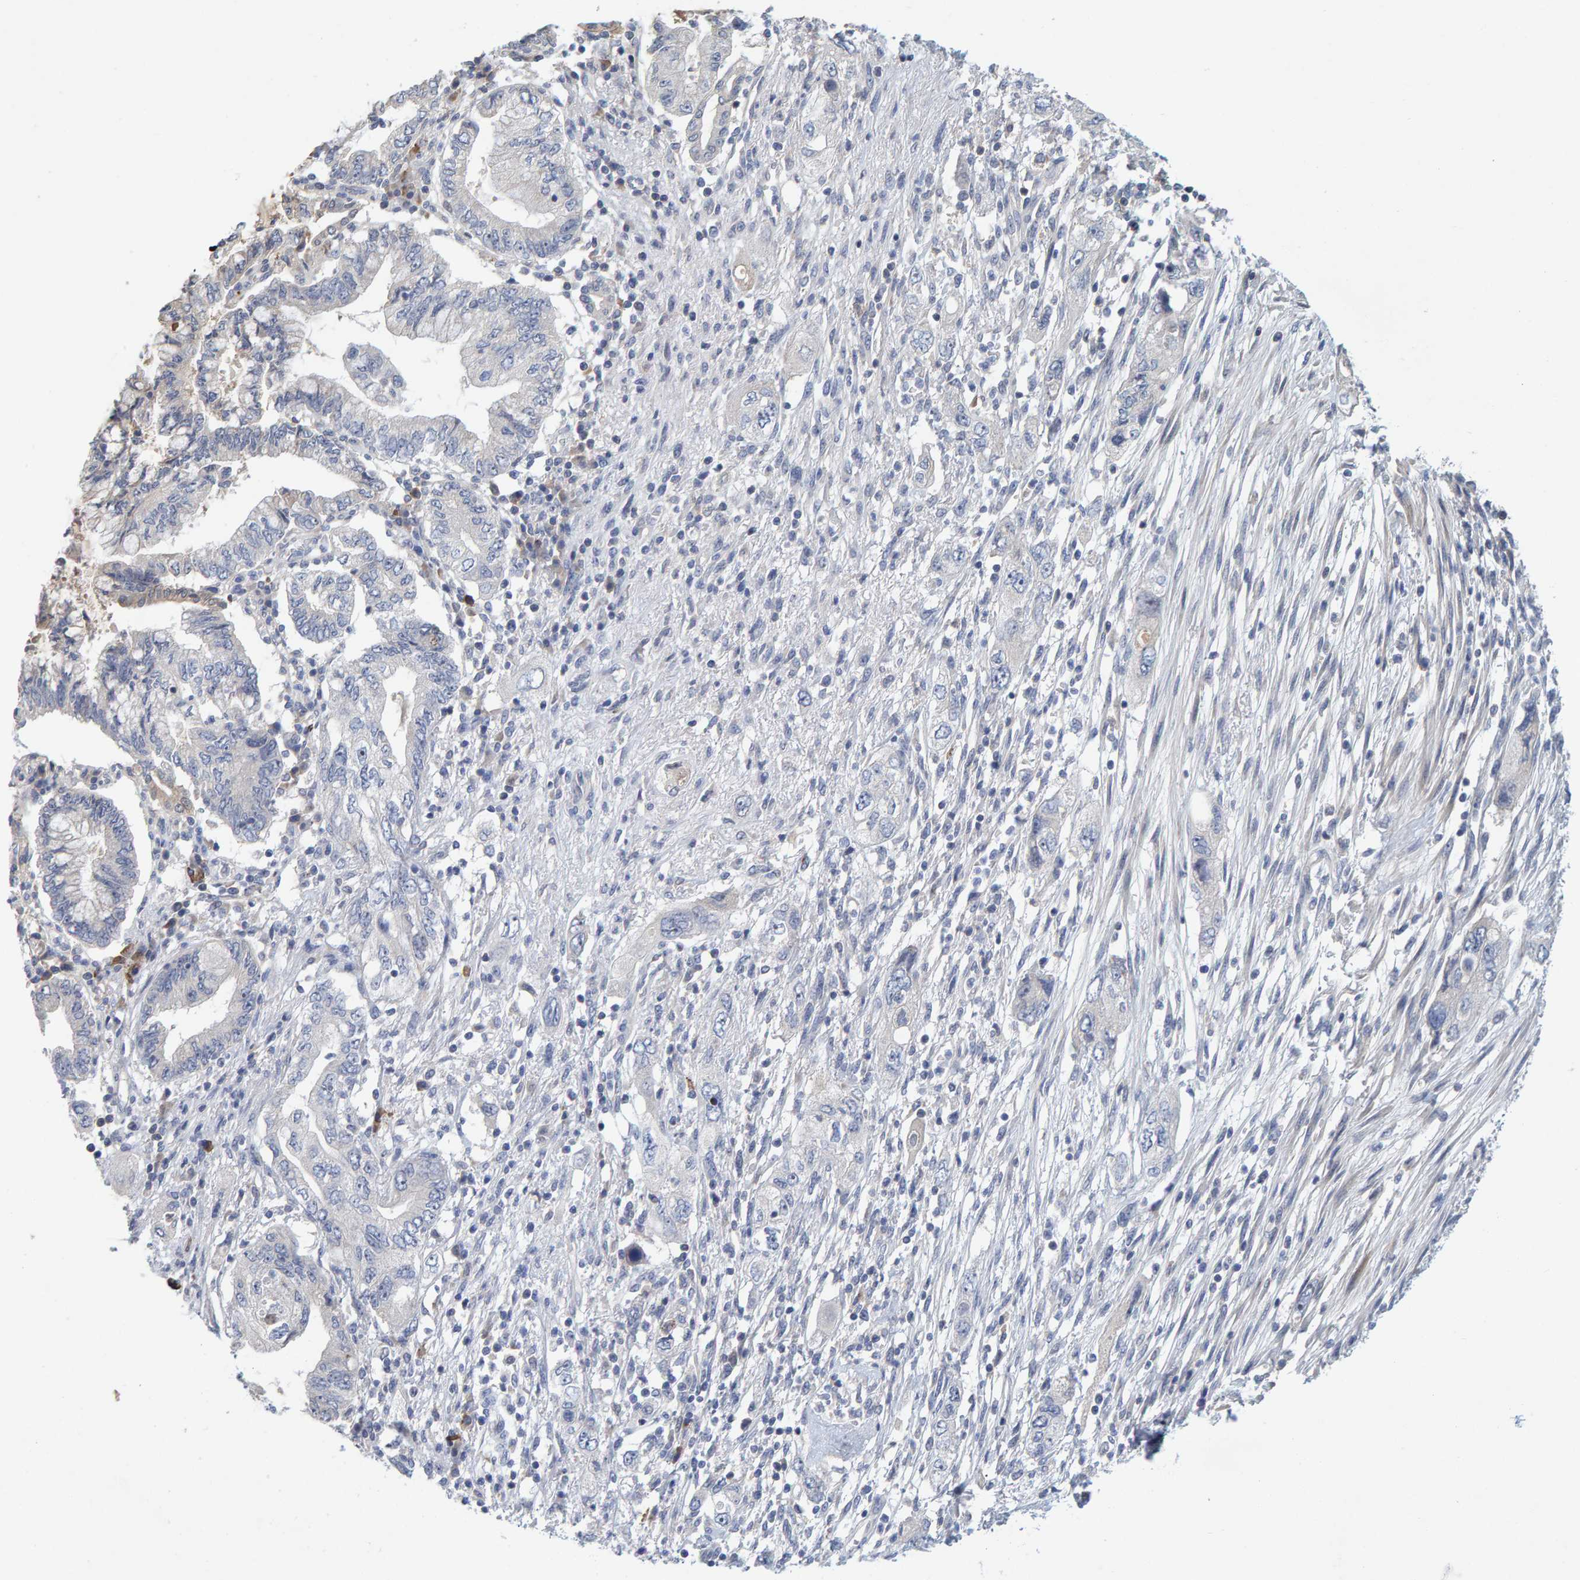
{"staining": {"intensity": "negative", "quantity": "none", "location": "none"}, "tissue": "pancreatic cancer", "cell_type": "Tumor cells", "image_type": "cancer", "snomed": [{"axis": "morphology", "description": "Adenocarcinoma, NOS"}, {"axis": "topography", "description": "Pancreas"}], "caption": "This is an IHC micrograph of human pancreatic adenocarcinoma. There is no staining in tumor cells.", "gene": "ZNF77", "patient": {"sex": "female", "age": 73}}